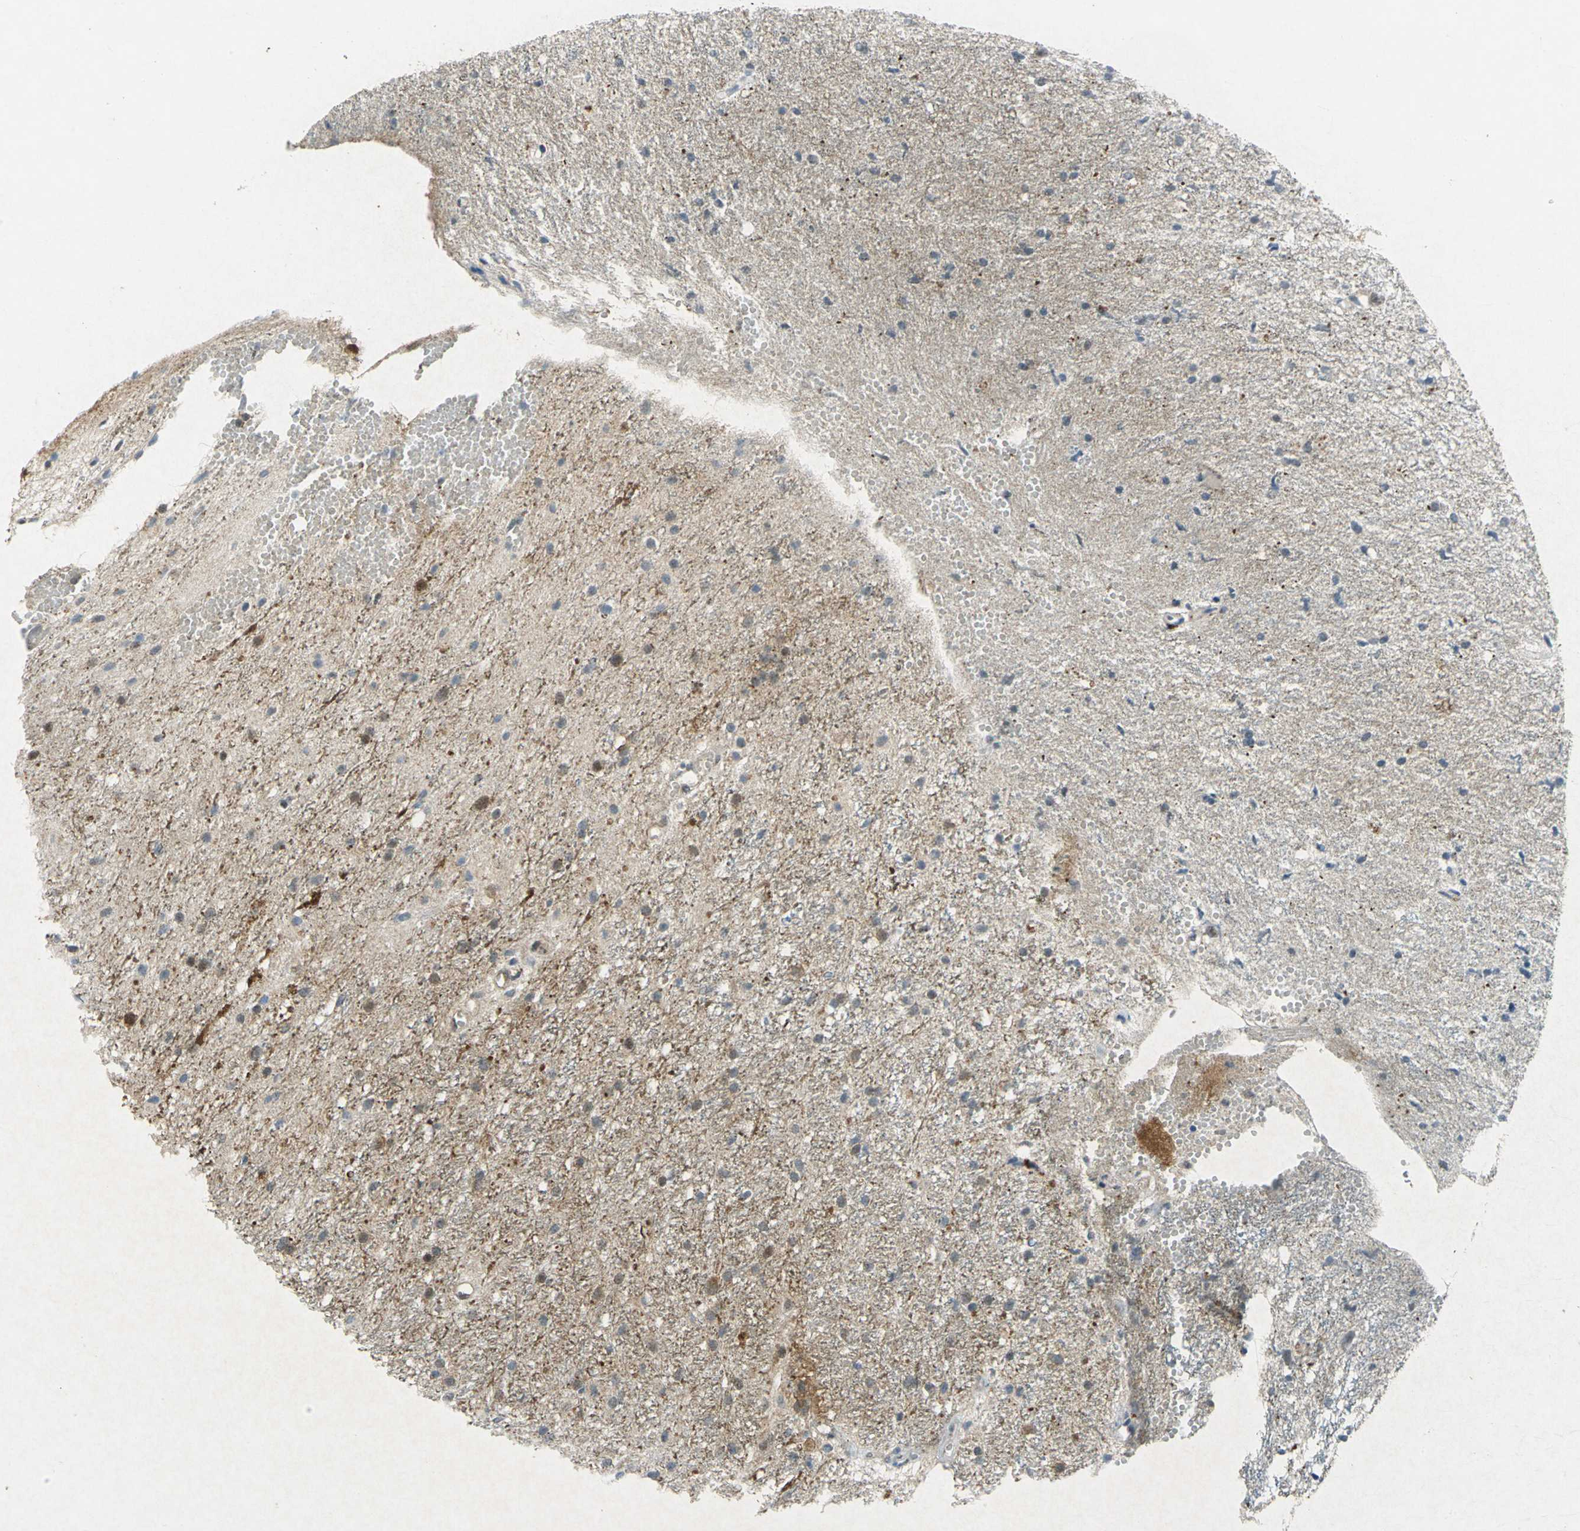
{"staining": {"intensity": "moderate", "quantity": "<25%", "location": "nuclear"}, "tissue": "glioma", "cell_type": "Tumor cells", "image_type": "cancer", "snomed": [{"axis": "morphology", "description": "Glioma, malignant, High grade"}, {"axis": "topography", "description": "Brain"}], "caption": "Immunohistochemical staining of human malignant glioma (high-grade) demonstrates moderate nuclear protein expression in about <25% of tumor cells.", "gene": "PIN1", "patient": {"sex": "female", "age": 59}}